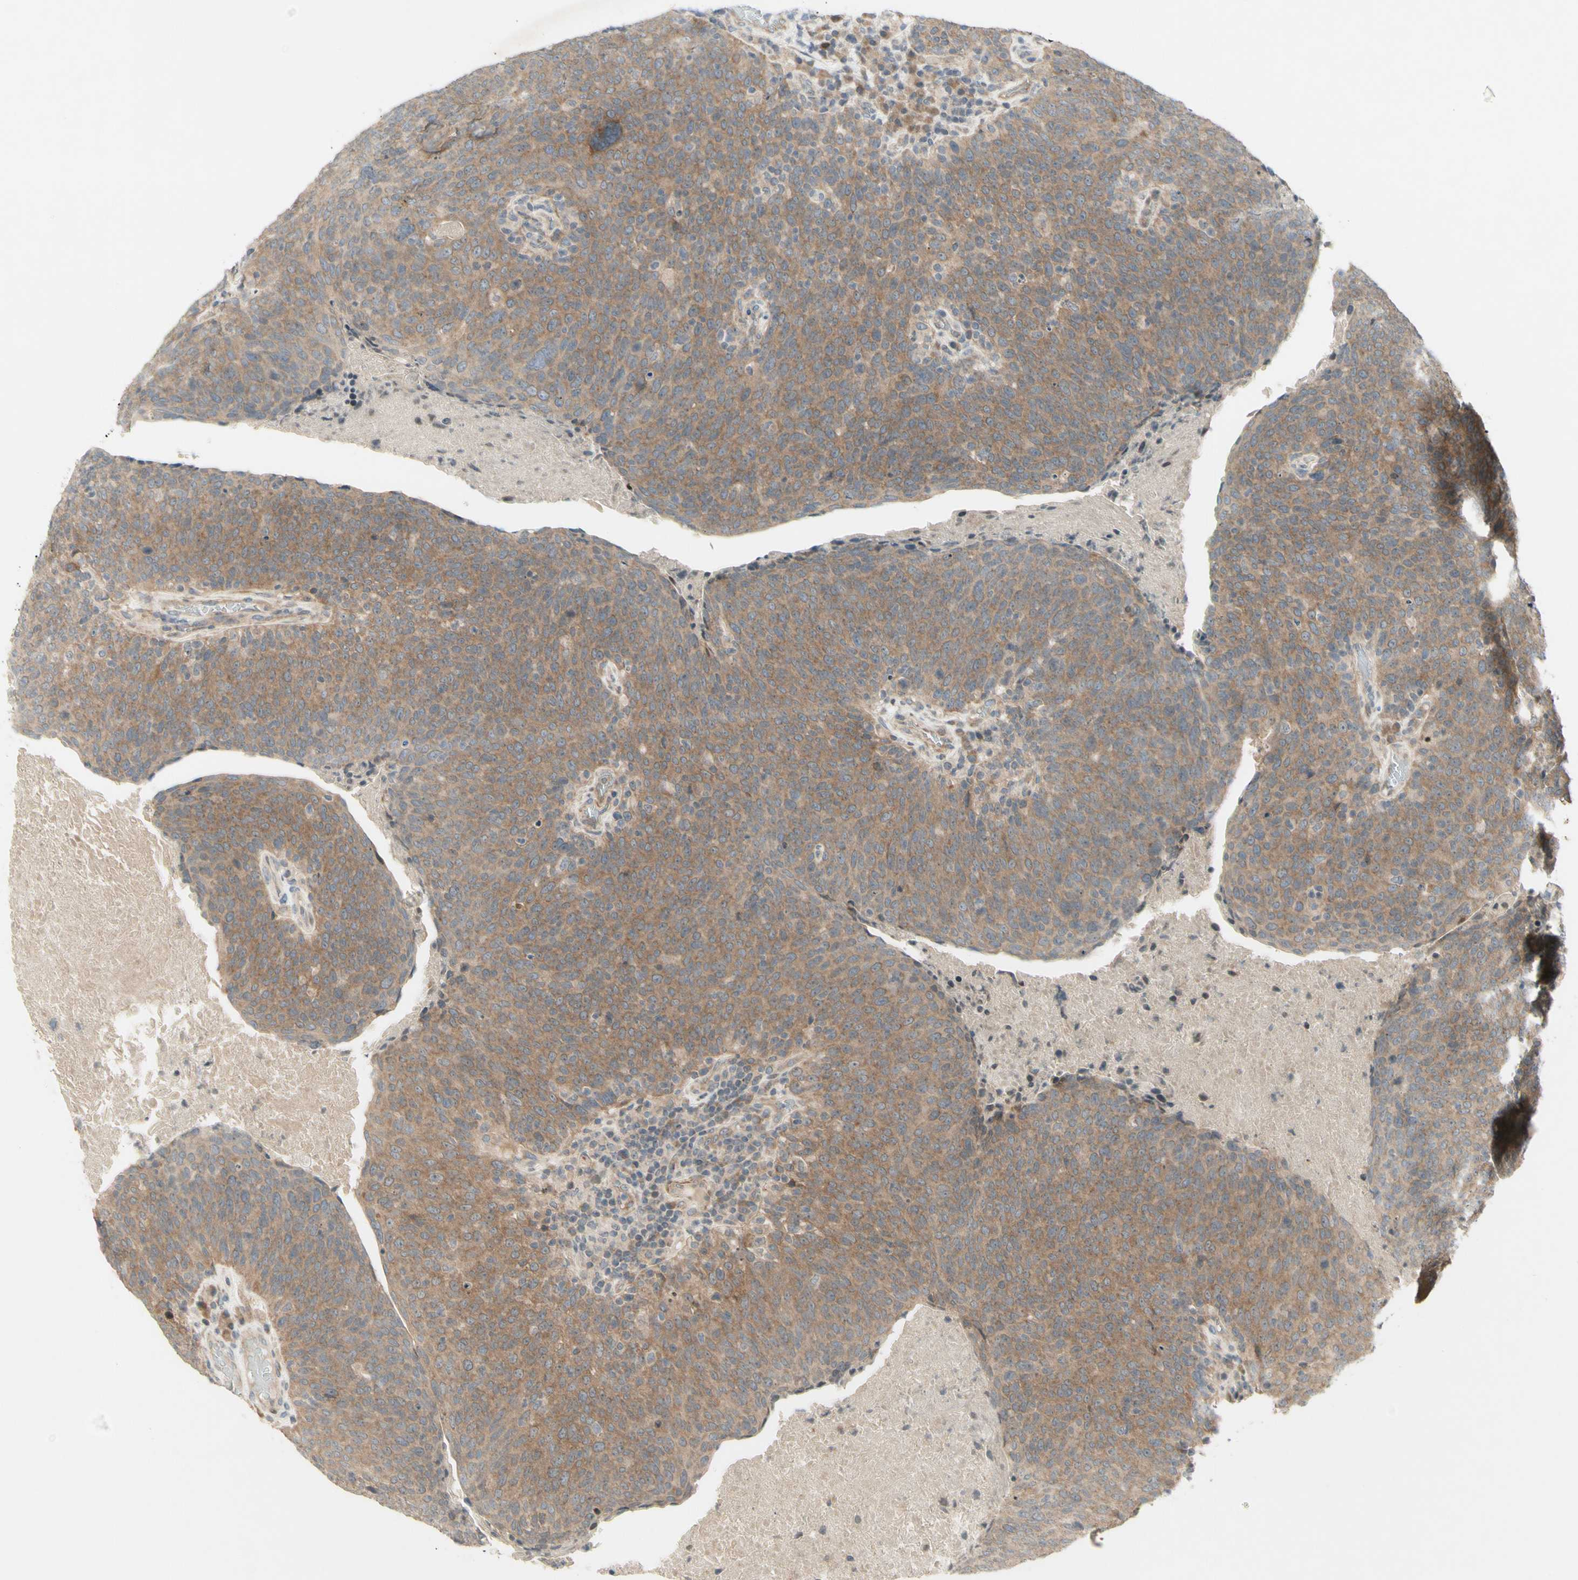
{"staining": {"intensity": "moderate", "quantity": "25%-75%", "location": "cytoplasmic/membranous"}, "tissue": "head and neck cancer", "cell_type": "Tumor cells", "image_type": "cancer", "snomed": [{"axis": "morphology", "description": "Squamous cell carcinoma, NOS"}, {"axis": "morphology", "description": "Squamous cell carcinoma, metastatic, NOS"}, {"axis": "topography", "description": "Lymph node"}, {"axis": "topography", "description": "Head-Neck"}], "caption": "Brown immunohistochemical staining in human head and neck squamous cell carcinoma demonstrates moderate cytoplasmic/membranous staining in about 25%-75% of tumor cells. Nuclei are stained in blue.", "gene": "ETF1", "patient": {"sex": "male", "age": 62}}